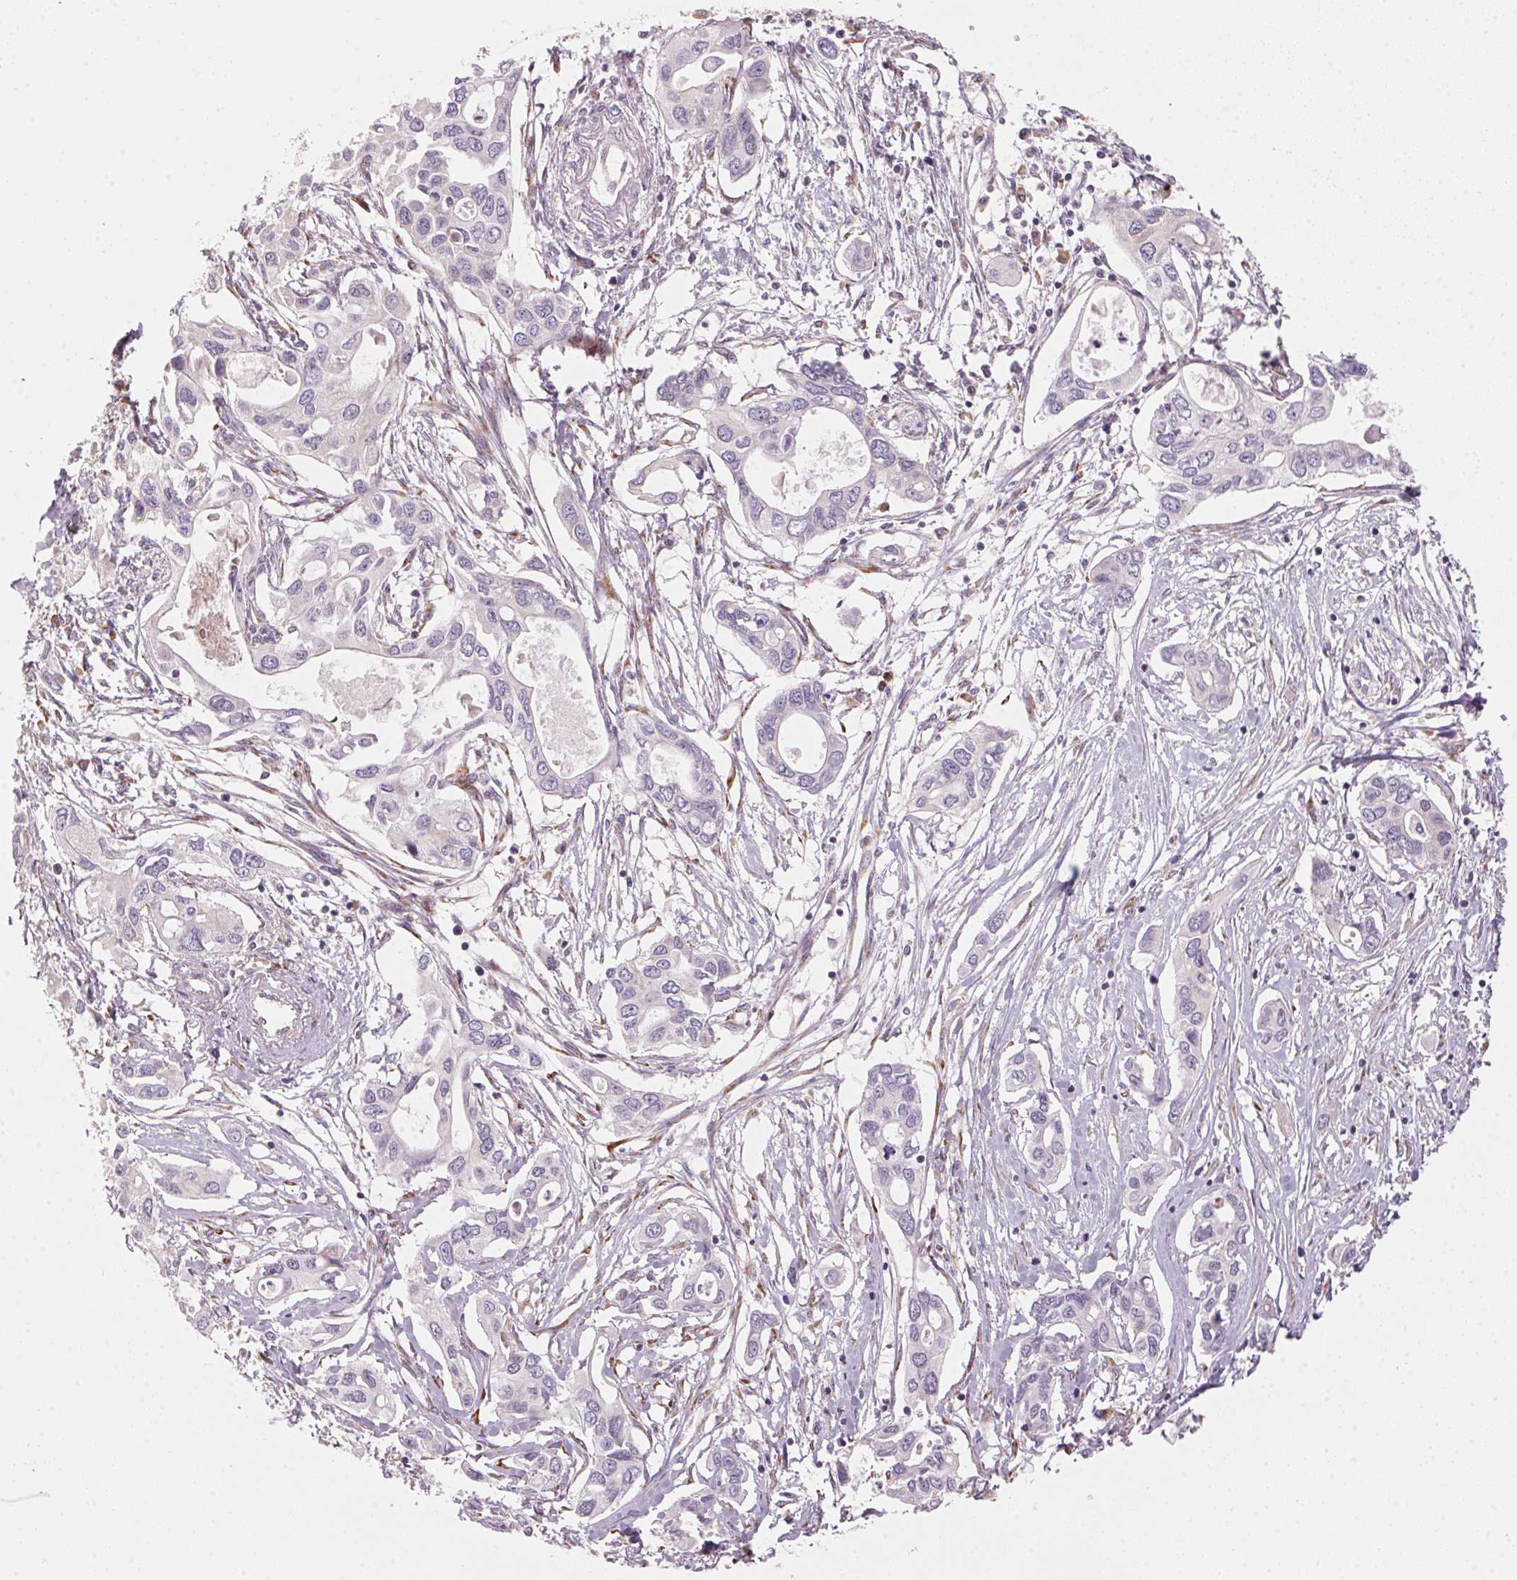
{"staining": {"intensity": "negative", "quantity": "none", "location": "none"}, "tissue": "pancreatic cancer", "cell_type": "Tumor cells", "image_type": "cancer", "snomed": [{"axis": "morphology", "description": "Adenocarcinoma, NOS"}, {"axis": "topography", "description": "Pancreas"}], "caption": "This is an immunohistochemistry image of human pancreatic cancer (adenocarcinoma). There is no expression in tumor cells.", "gene": "BLOC1S2", "patient": {"sex": "male", "age": 60}}